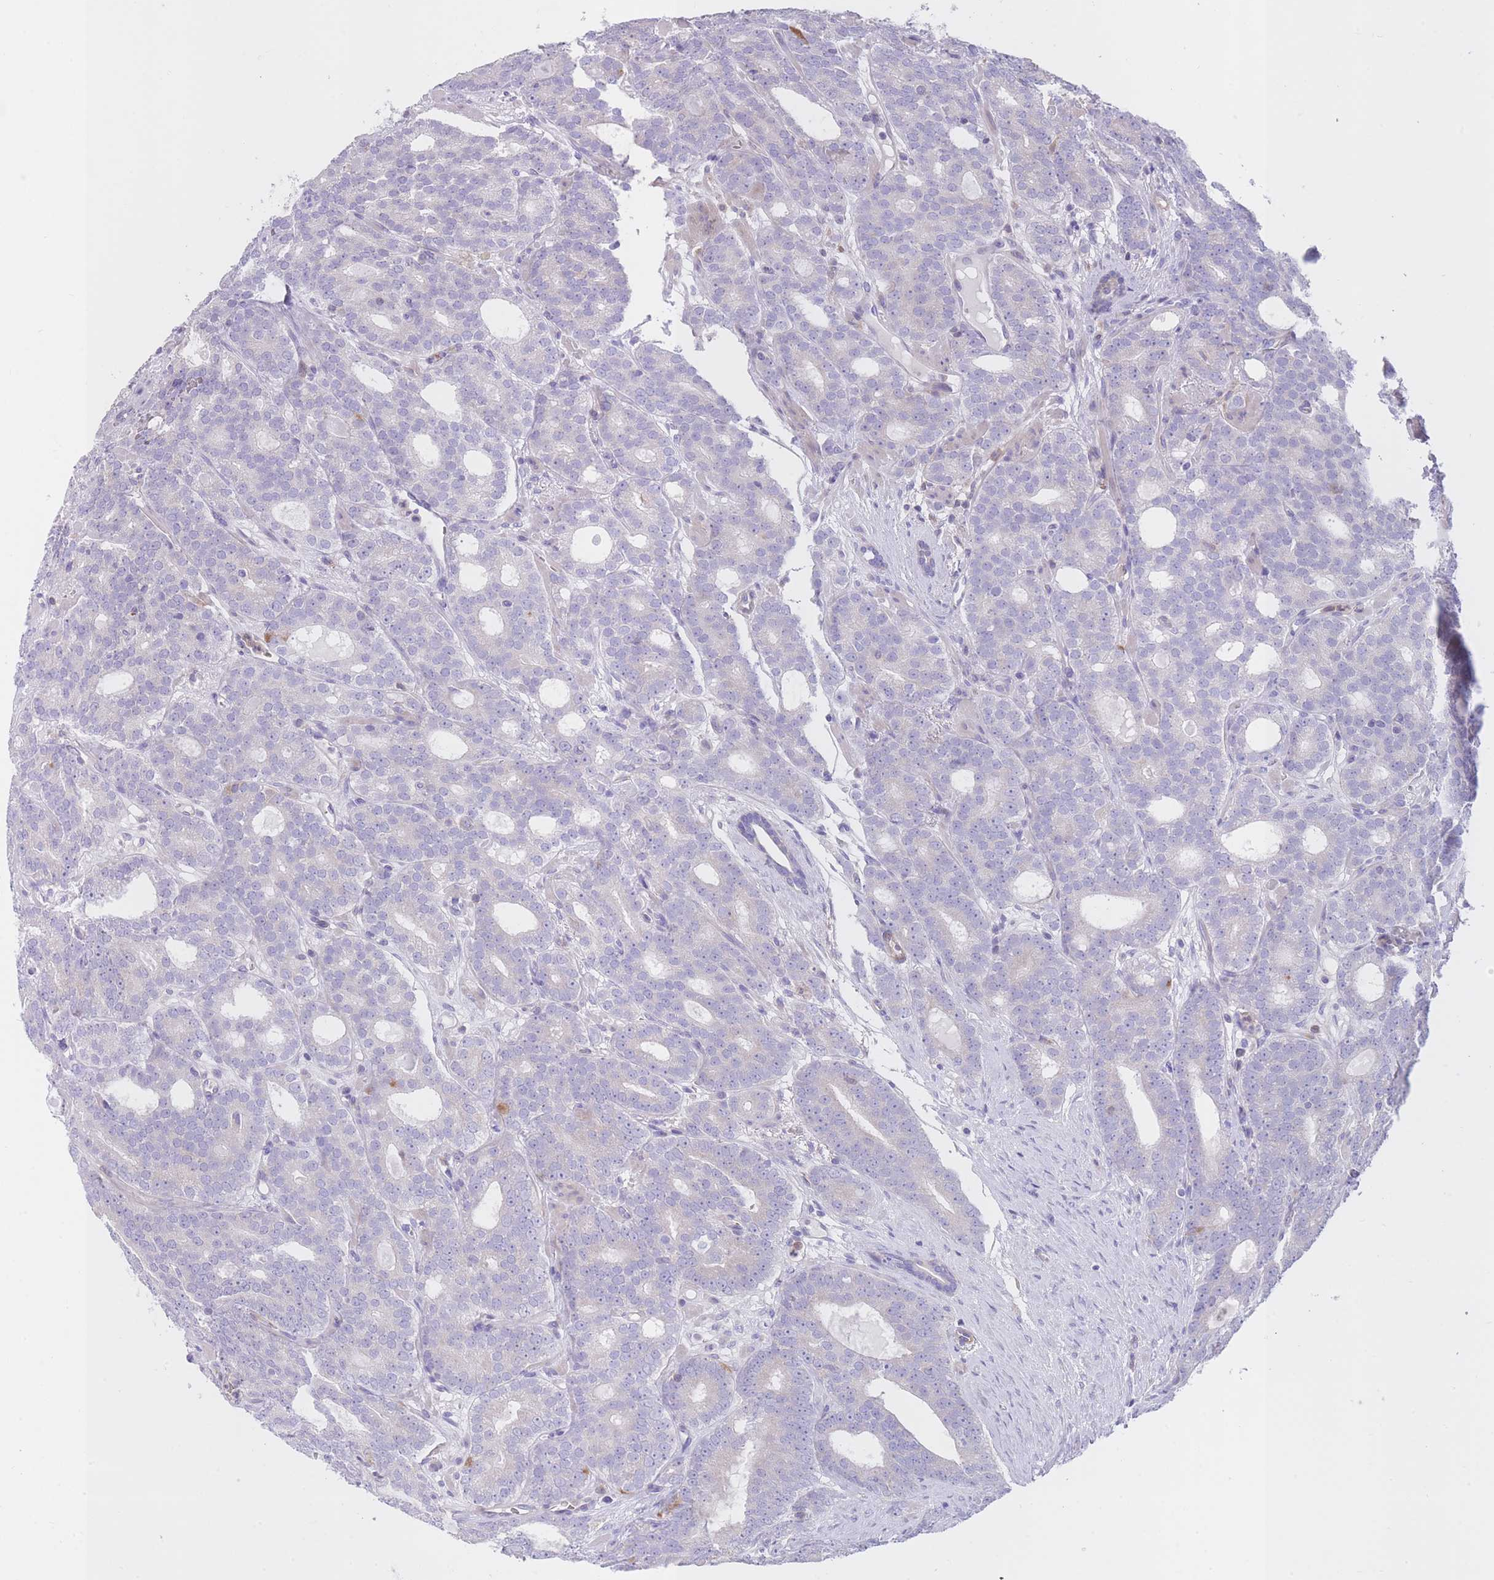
{"staining": {"intensity": "negative", "quantity": "none", "location": "none"}, "tissue": "prostate cancer", "cell_type": "Tumor cells", "image_type": "cancer", "snomed": [{"axis": "morphology", "description": "Adenocarcinoma, High grade"}, {"axis": "topography", "description": "Prostate"}], "caption": "Histopathology image shows no significant protein positivity in tumor cells of prostate high-grade adenocarcinoma.", "gene": "LDB3", "patient": {"sex": "male", "age": 64}}